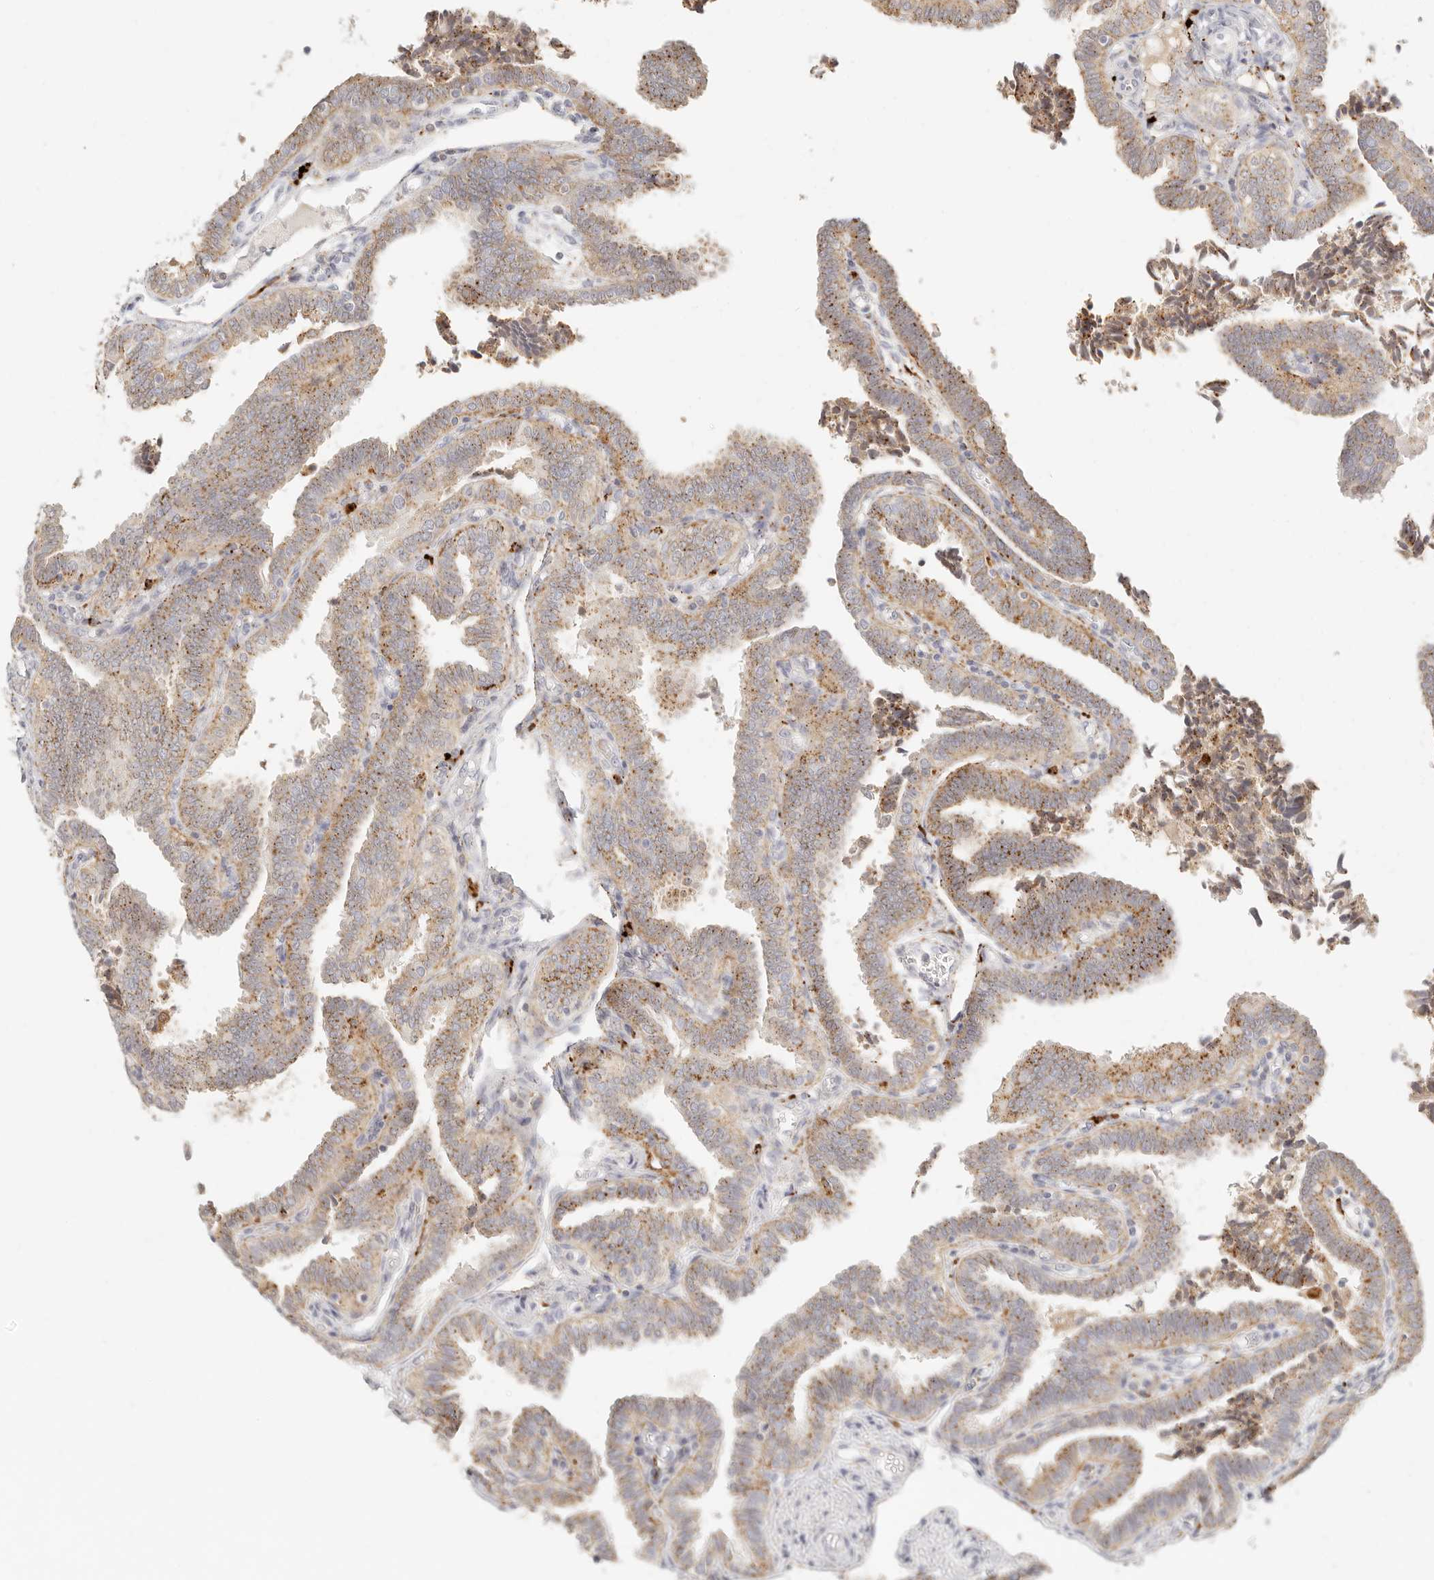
{"staining": {"intensity": "moderate", "quantity": ">75%", "location": "cytoplasmic/membranous"}, "tissue": "fallopian tube", "cell_type": "Glandular cells", "image_type": "normal", "snomed": [{"axis": "morphology", "description": "Normal tissue, NOS"}, {"axis": "topography", "description": "Fallopian tube"}], "caption": "IHC (DAB (3,3'-diaminobenzidine)) staining of unremarkable human fallopian tube reveals moderate cytoplasmic/membranous protein staining in about >75% of glandular cells.", "gene": "RNASET2", "patient": {"sex": "female", "age": 39}}